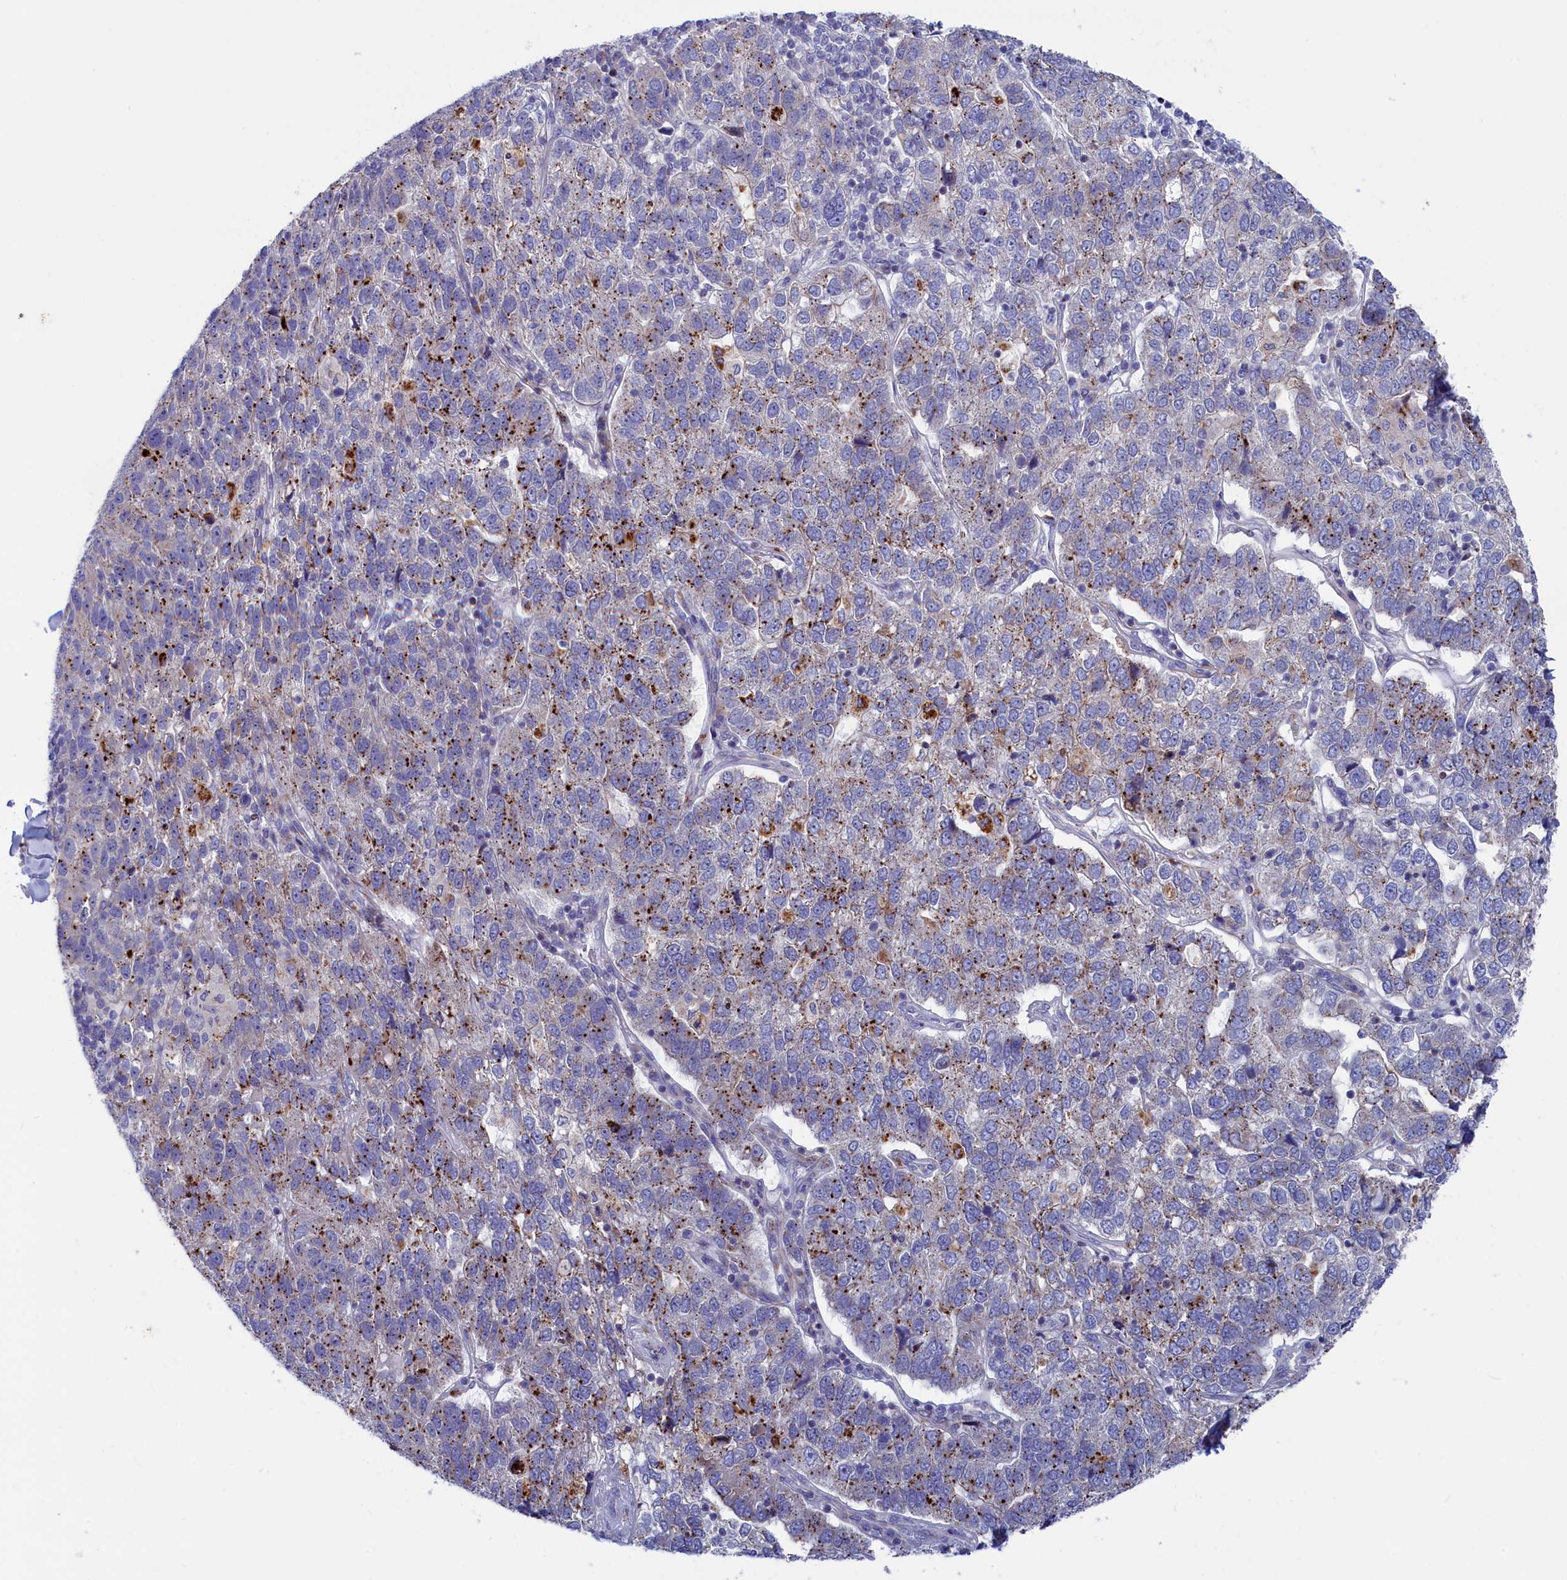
{"staining": {"intensity": "moderate", "quantity": "25%-75%", "location": "cytoplasmic/membranous"}, "tissue": "pancreatic cancer", "cell_type": "Tumor cells", "image_type": "cancer", "snomed": [{"axis": "morphology", "description": "Adenocarcinoma, NOS"}, {"axis": "topography", "description": "Pancreas"}], "caption": "Immunohistochemical staining of pancreatic adenocarcinoma shows medium levels of moderate cytoplasmic/membranous protein positivity in about 25%-75% of tumor cells. (DAB = brown stain, brightfield microscopy at high magnification).", "gene": "NUDT7", "patient": {"sex": "female", "age": 61}}